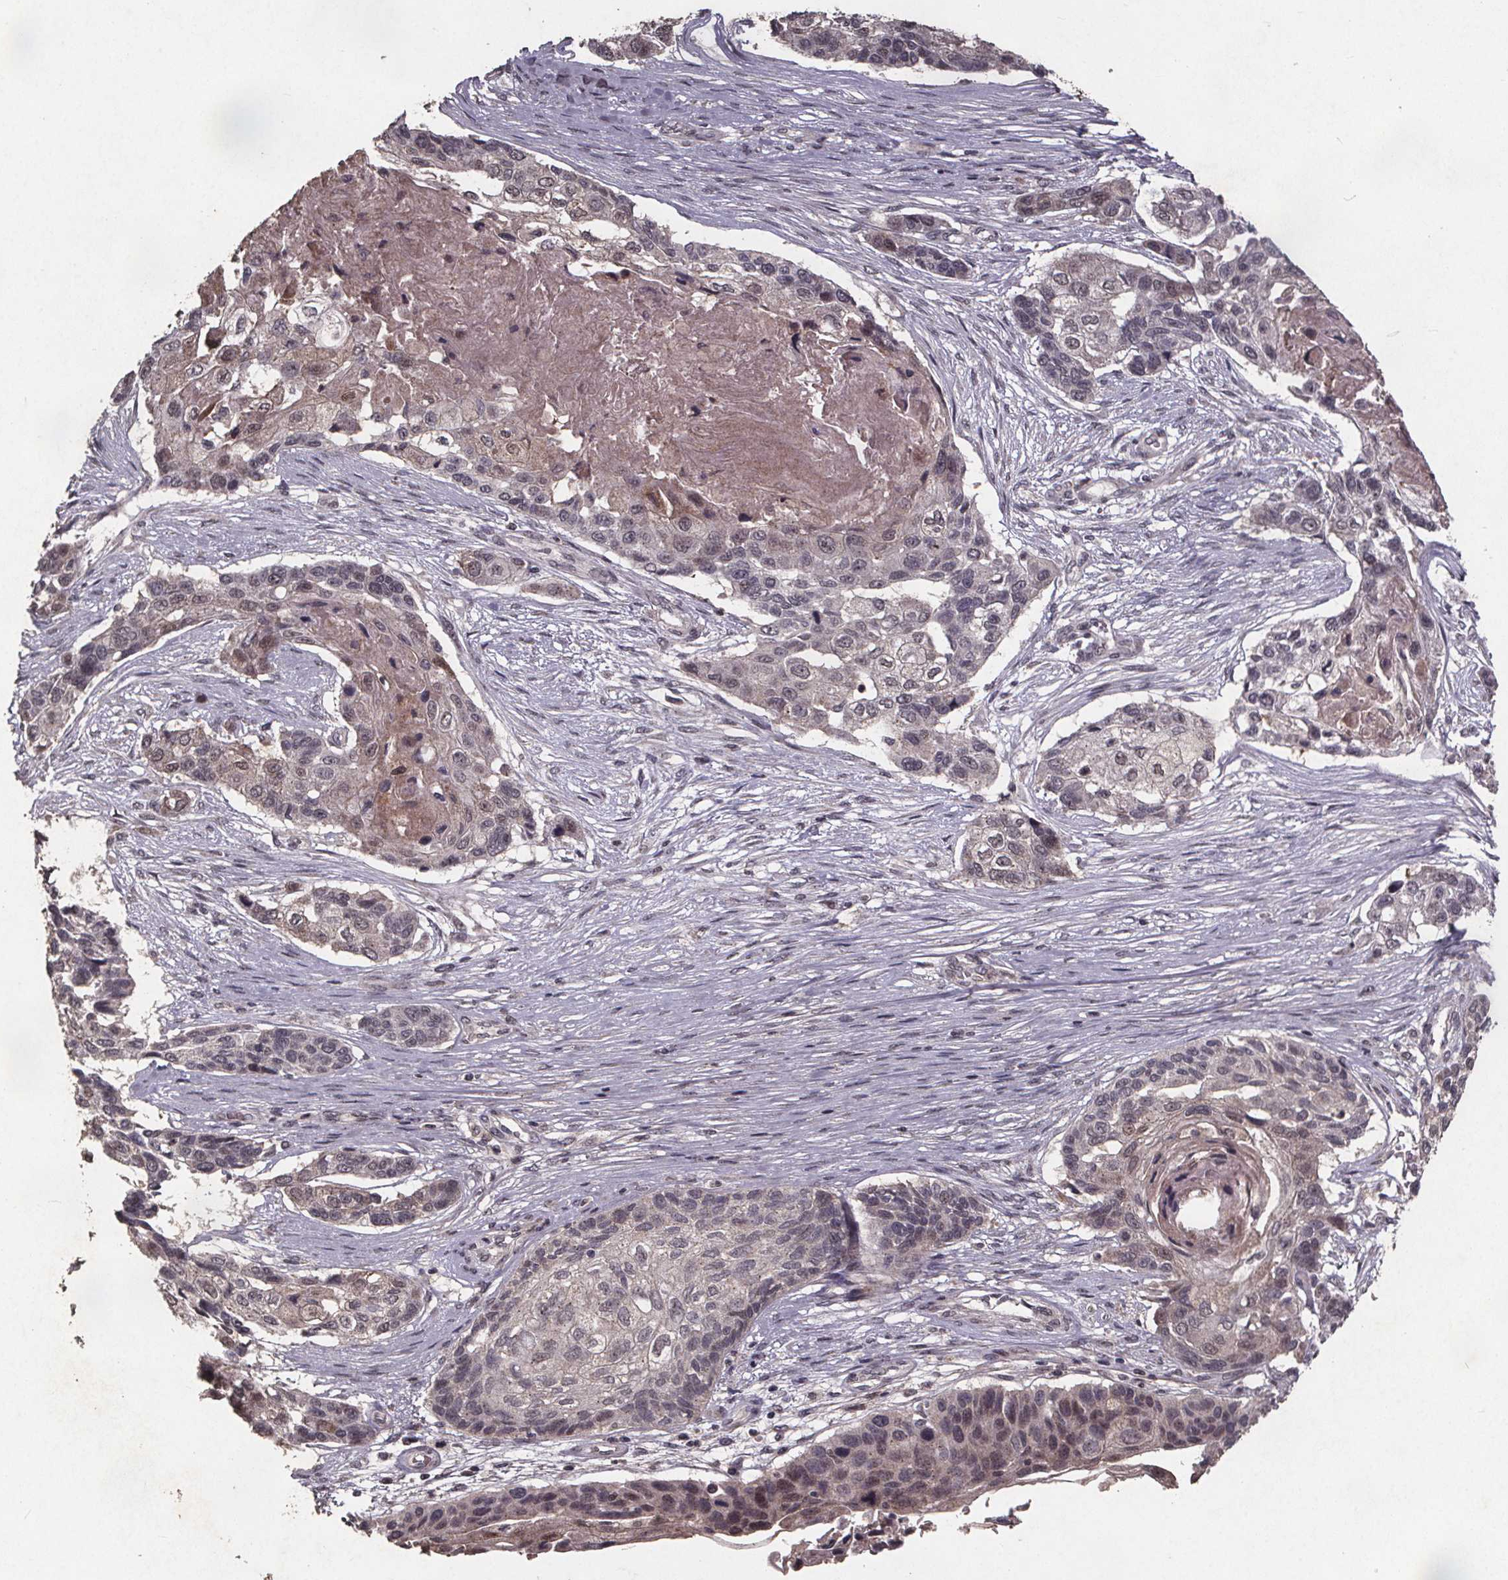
{"staining": {"intensity": "negative", "quantity": "none", "location": "none"}, "tissue": "lung cancer", "cell_type": "Tumor cells", "image_type": "cancer", "snomed": [{"axis": "morphology", "description": "Squamous cell carcinoma, NOS"}, {"axis": "topography", "description": "Lung"}], "caption": "DAB immunohistochemical staining of human lung cancer (squamous cell carcinoma) demonstrates no significant staining in tumor cells.", "gene": "GPX3", "patient": {"sex": "male", "age": 69}}